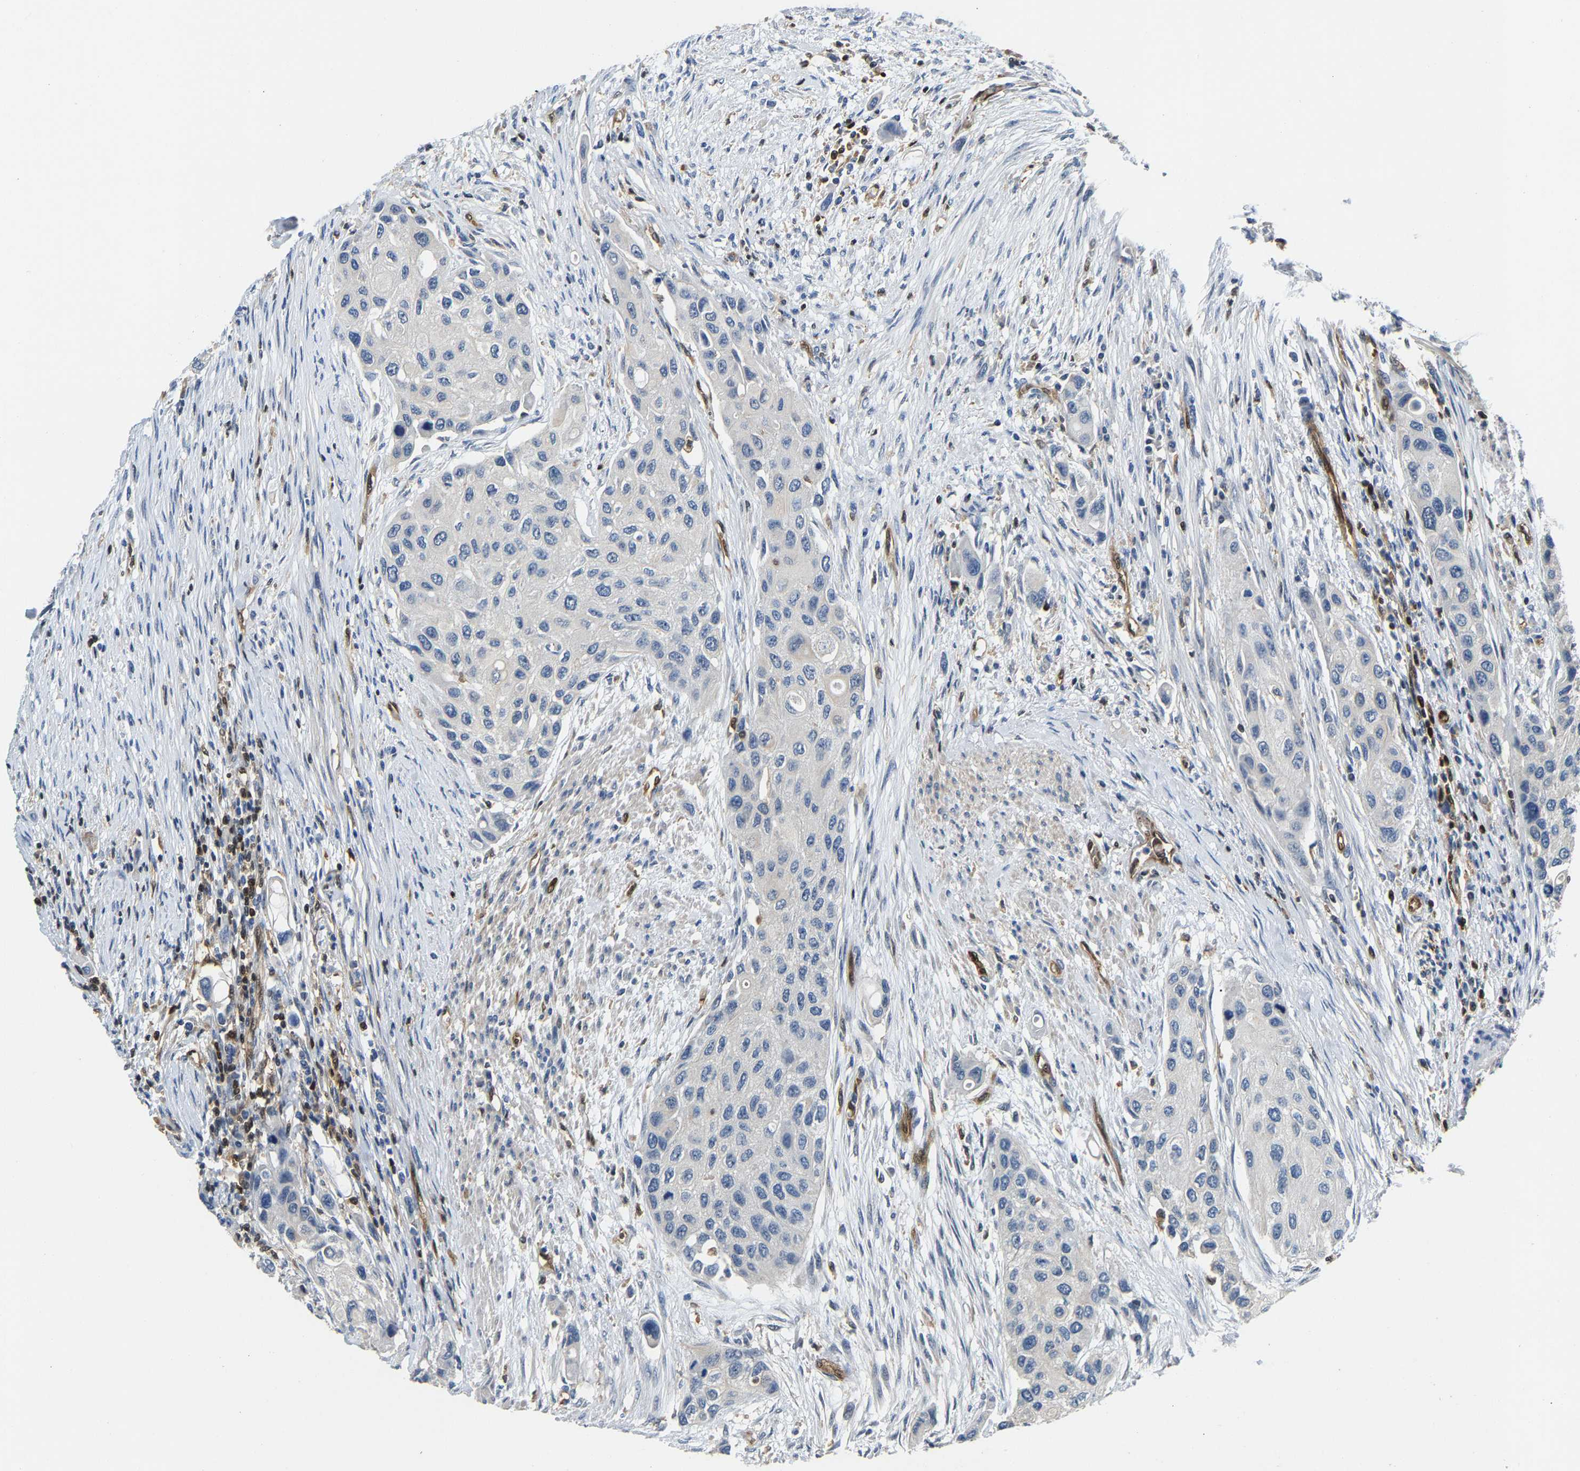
{"staining": {"intensity": "negative", "quantity": "none", "location": "none"}, "tissue": "urothelial cancer", "cell_type": "Tumor cells", "image_type": "cancer", "snomed": [{"axis": "morphology", "description": "Urothelial carcinoma, High grade"}, {"axis": "topography", "description": "Urinary bladder"}], "caption": "High power microscopy image of an IHC micrograph of high-grade urothelial carcinoma, revealing no significant positivity in tumor cells. (Immunohistochemistry, brightfield microscopy, high magnification).", "gene": "GIMAP7", "patient": {"sex": "female", "age": 56}}